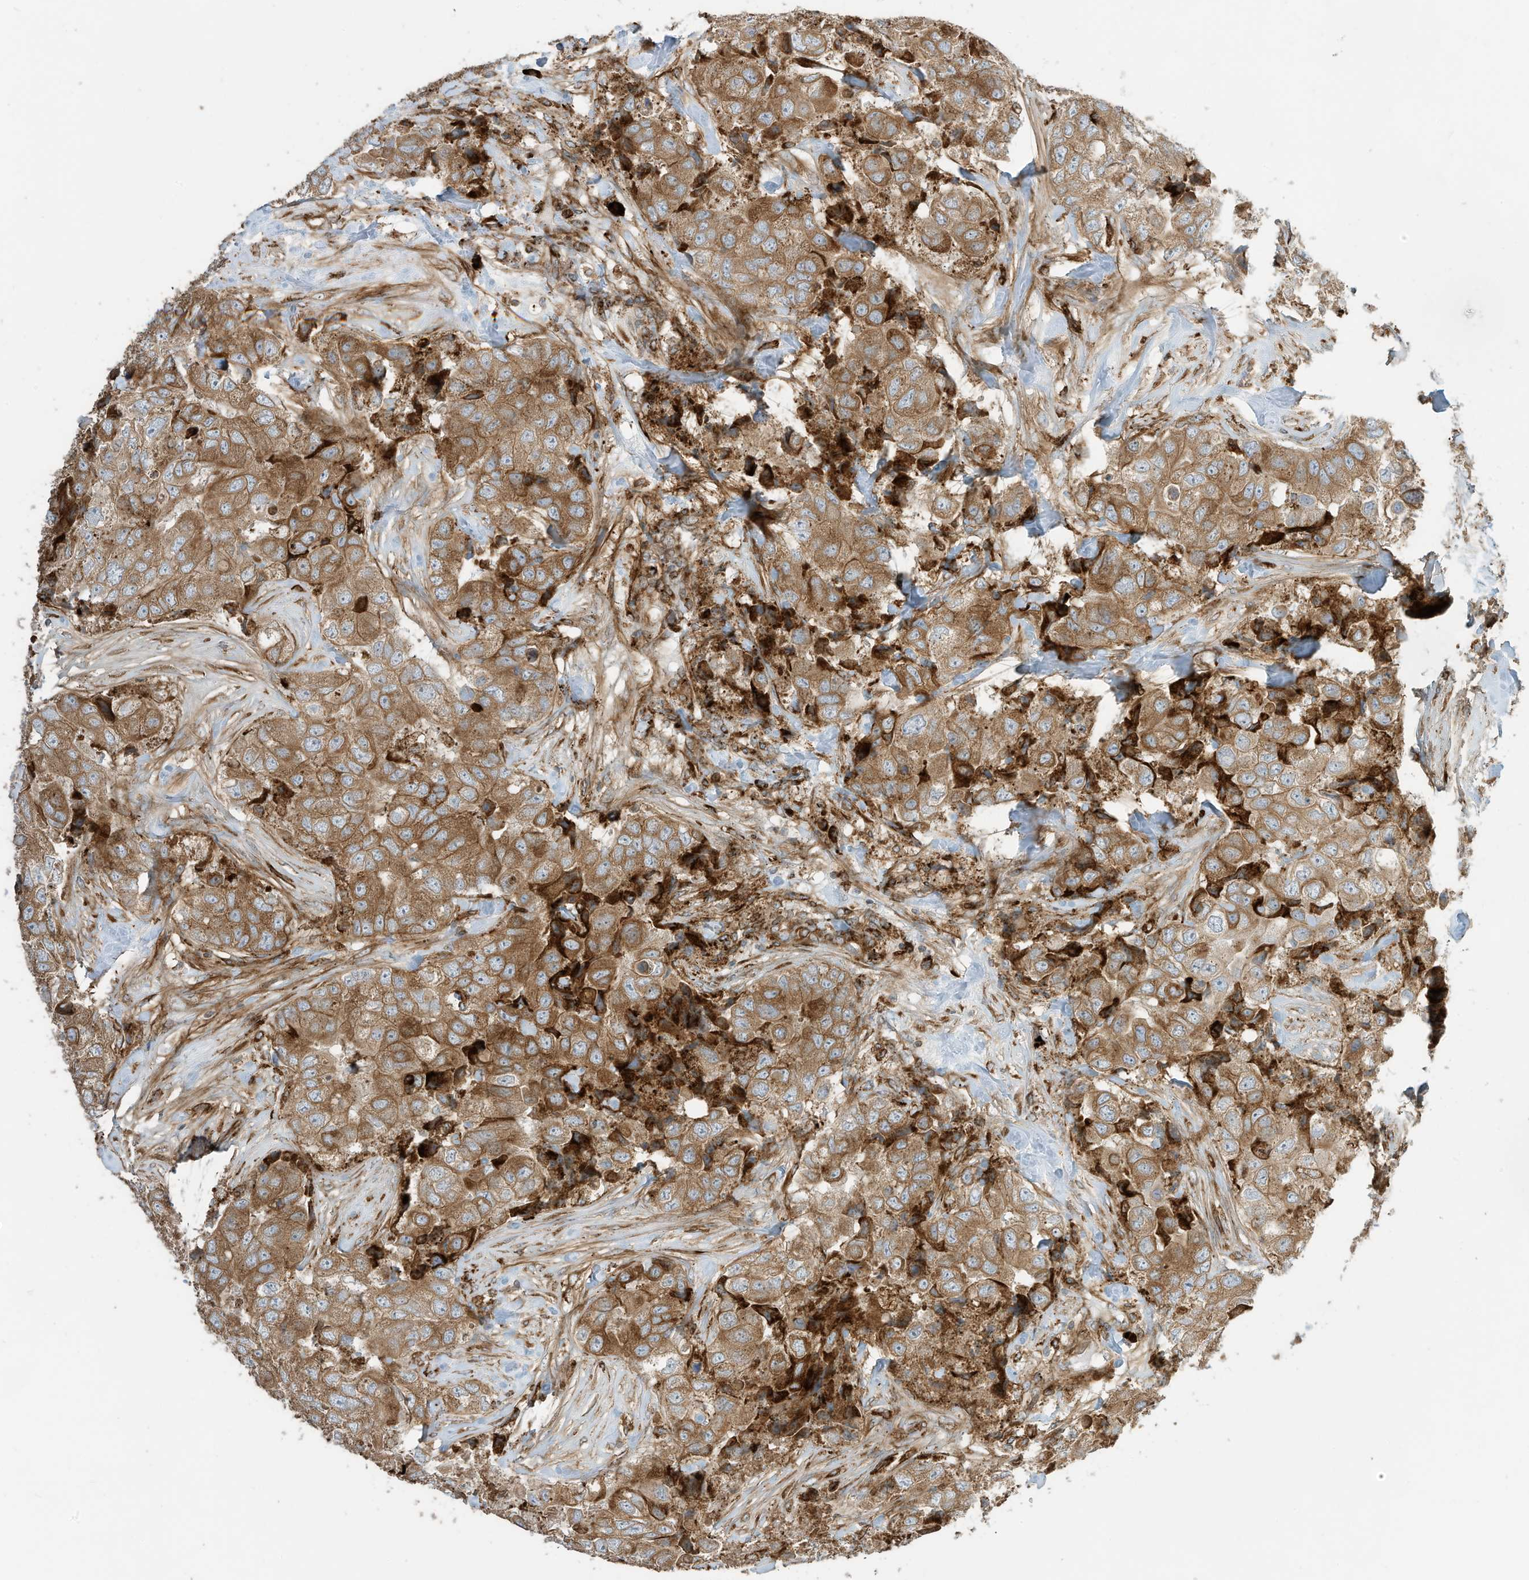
{"staining": {"intensity": "moderate", "quantity": ">75%", "location": "cytoplasmic/membranous"}, "tissue": "breast cancer", "cell_type": "Tumor cells", "image_type": "cancer", "snomed": [{"axis": "morphology", "description": "Duct carcinoma"}, {"axis": "topography", "description": "Breast"}], "caption": "Breast cancer (invasive ductal carcinoma) was stained to show a protein in brown. There is medium levels of moderate cytoplasmic/membranous positivity in about >75% of tumor cells.", "gene": "TRNAU1AP", "patient": {"sex": "female", "age": 62}}